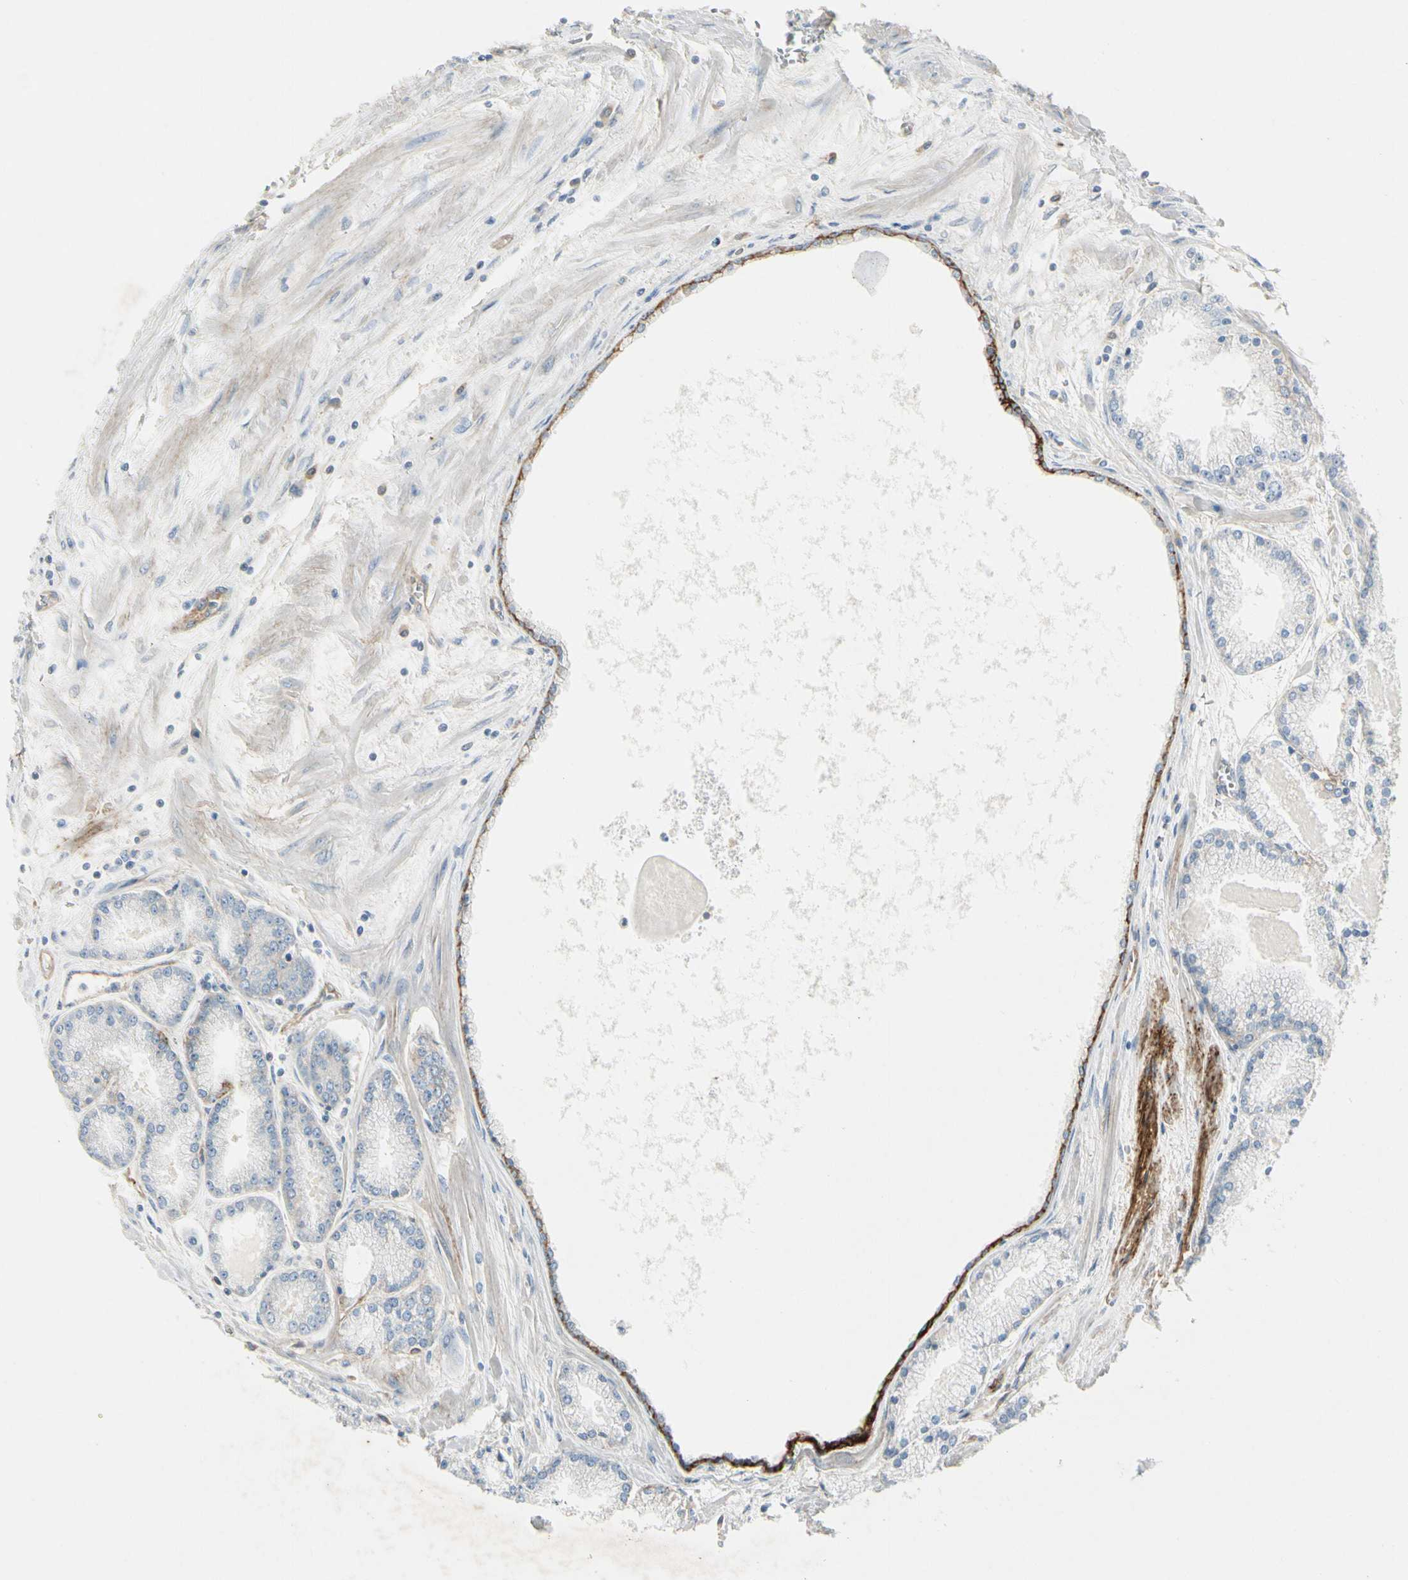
{"staining": {"intensity": "negative", "quantity": "none", "location": "none"}, "tissue": "prostate cancer", "cell_type": "Tumor cells", "image_type": "cancer", "snomed": [{"axis": "morphology", "description": "Adenocarcinoma, High grade"}, {"axis": "topography", "description": "Prostate"}], "caption": "The micrograph reveals no staining of tumor cells in prostate high-grade adenocarcinoma.", "gene": "ITGA3", "patient": {"sex": "male", "age": 61}}